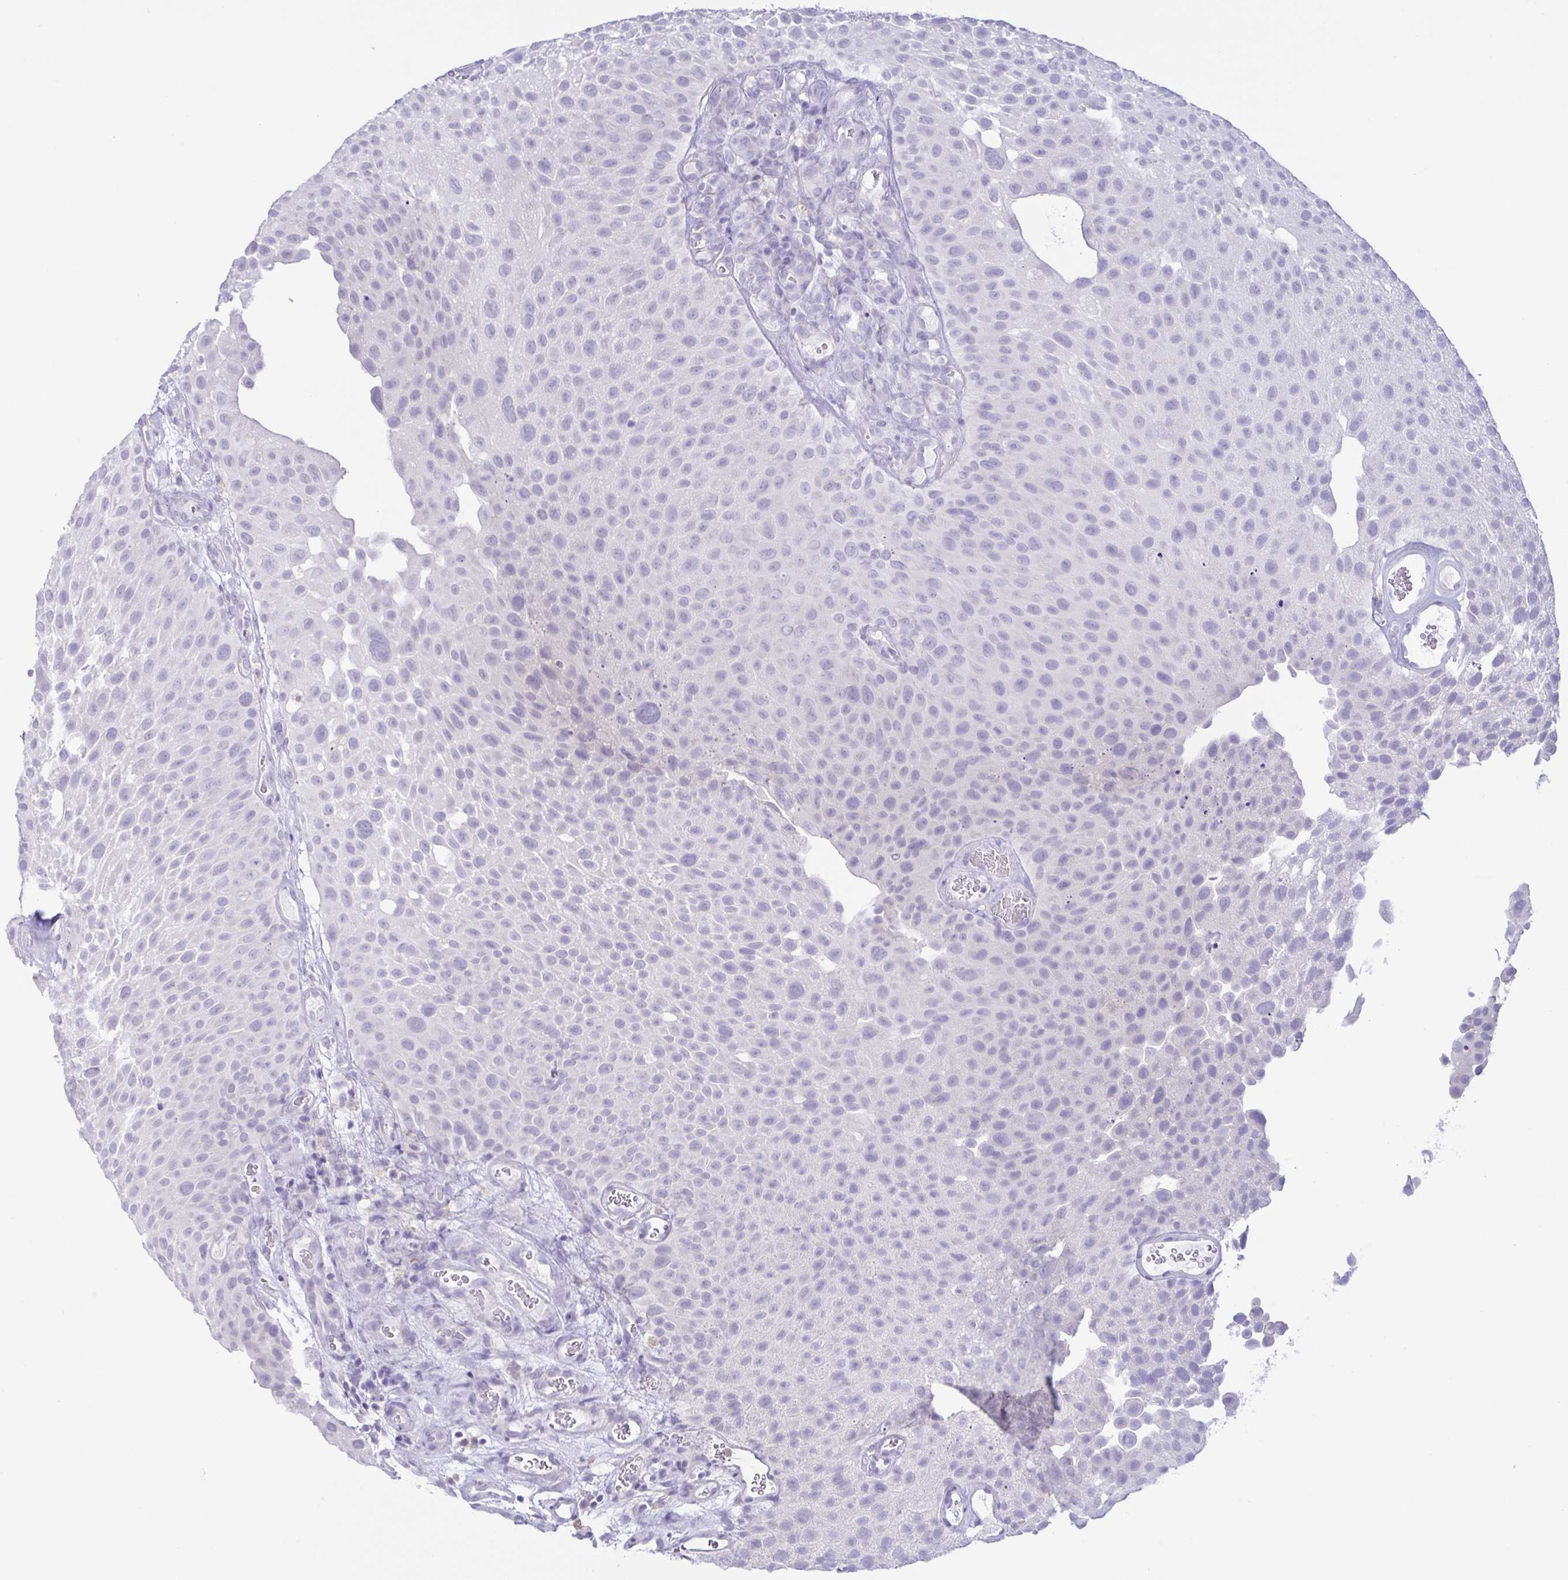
{"staining": {"intensity": "negative", "quantity": "none", "location": "none"}, "tissue": "urothelial cancer", "cell_type": "Tumor cells", "image_type": "cancer", "snomed": [{"axis": "morphology", "description": "Urothelial carcinoma, Low grade"}, {"axis": "topography", "description": "Urinary bladder"}], "caption": "Tumor cells show no significant protein positivity in low-grade urothelial carcinoma.", "gene": "ATP6V1G2", "patient": {"sex": "male", "age": 72}}